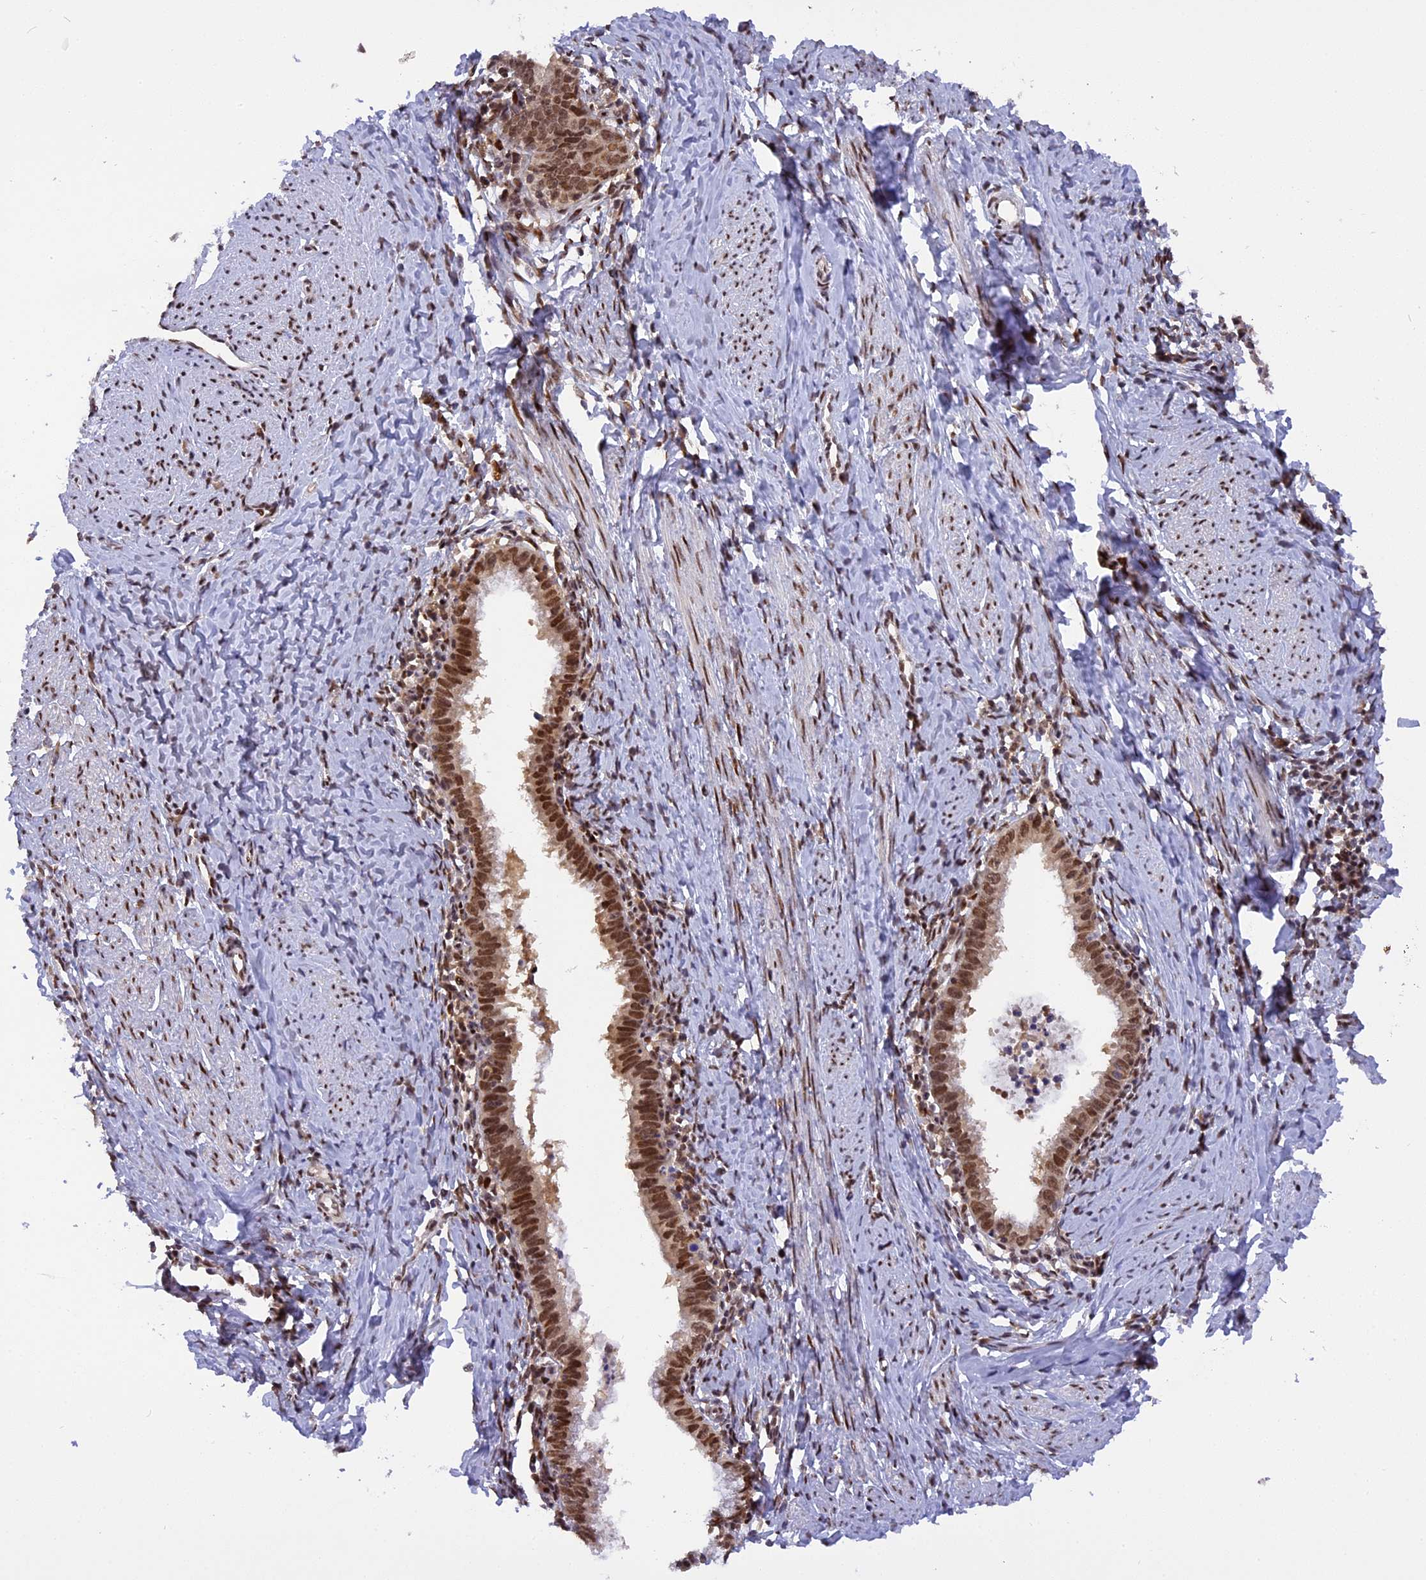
{"staining": {"intensity": "strong", "quantity": ">75%", "location": "nuclear"}, "tissue": "cervical cancer", "cell_type": "Tumor cells", "image_type": "cancer", "snomed": [{"axis": "morphology", "description": "Adenocarcinoma, NOS"}, {"axis": "topography", "description": "Cervix"}], "caption": "Immunohistochemical staining of human cervical cancer shows strong nuclear protein expression in approximately >75% of tumor cells.", "gene": "RABGGTA", "patient": {"sex": "female", "age": 36}}